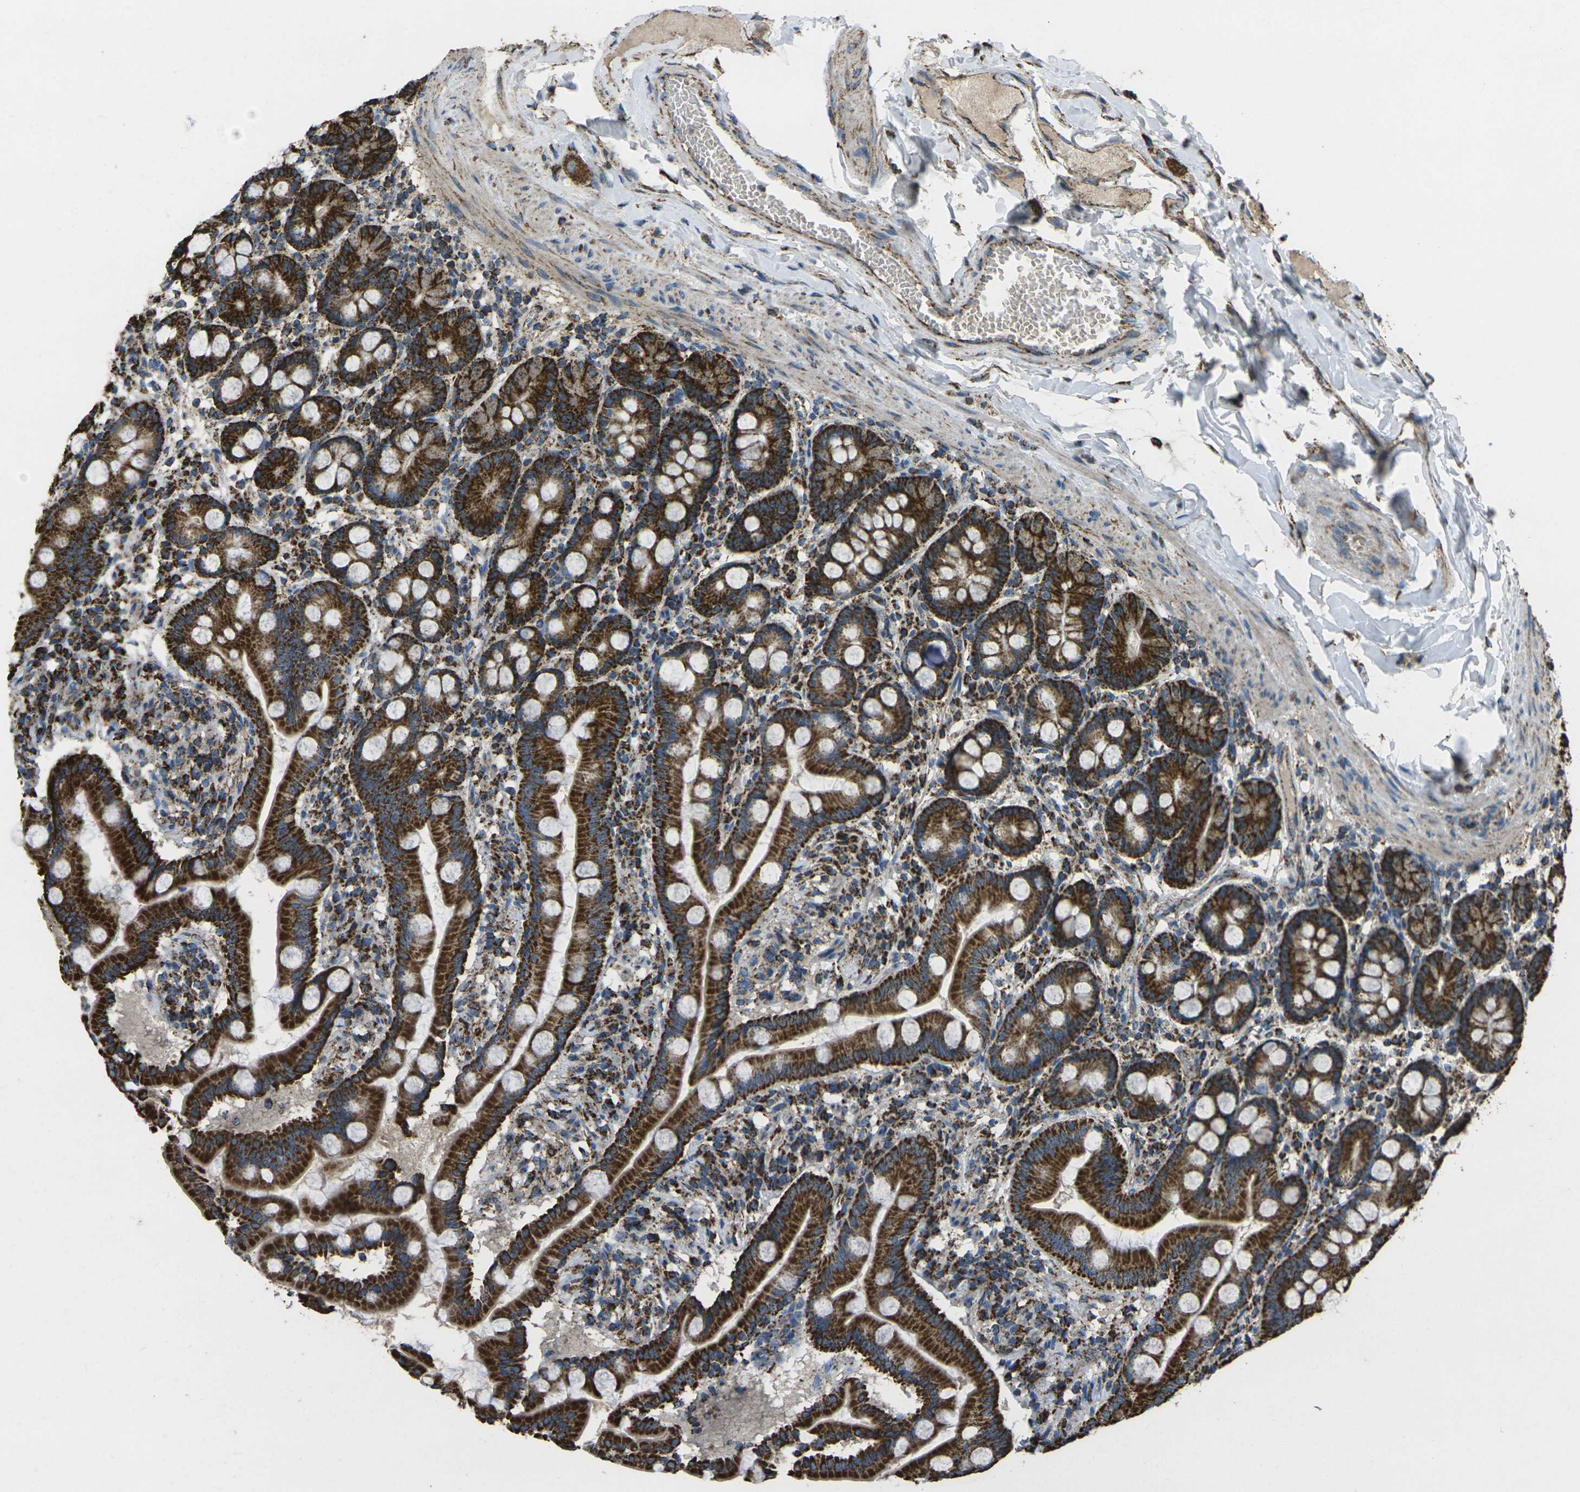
{"staining": {"intensity": "strong", "quantity": ">75%", "location": "cytoplasmic/membranous"}, "tissue": "duodenum", "cell_type": "Glandular cells", "image_type": "normal", "snomed": [{"axis": "morphology", "description": "Normal tissue, NOS"}, {"axis": "topography", "description": "Duodenum"}], "caption": "Immunohistochemistry (IHC) image of unremarkable duodenum: human duodenum stained using IHC demonstrates high levels of strong protein expression localized specifically in the cytoplasmic/membranous of glandular cells, appearing as a cytoplasmic/membranous brown color.", "gene": "KLHL5", "patient": {"sex": "male", "age": 50}}